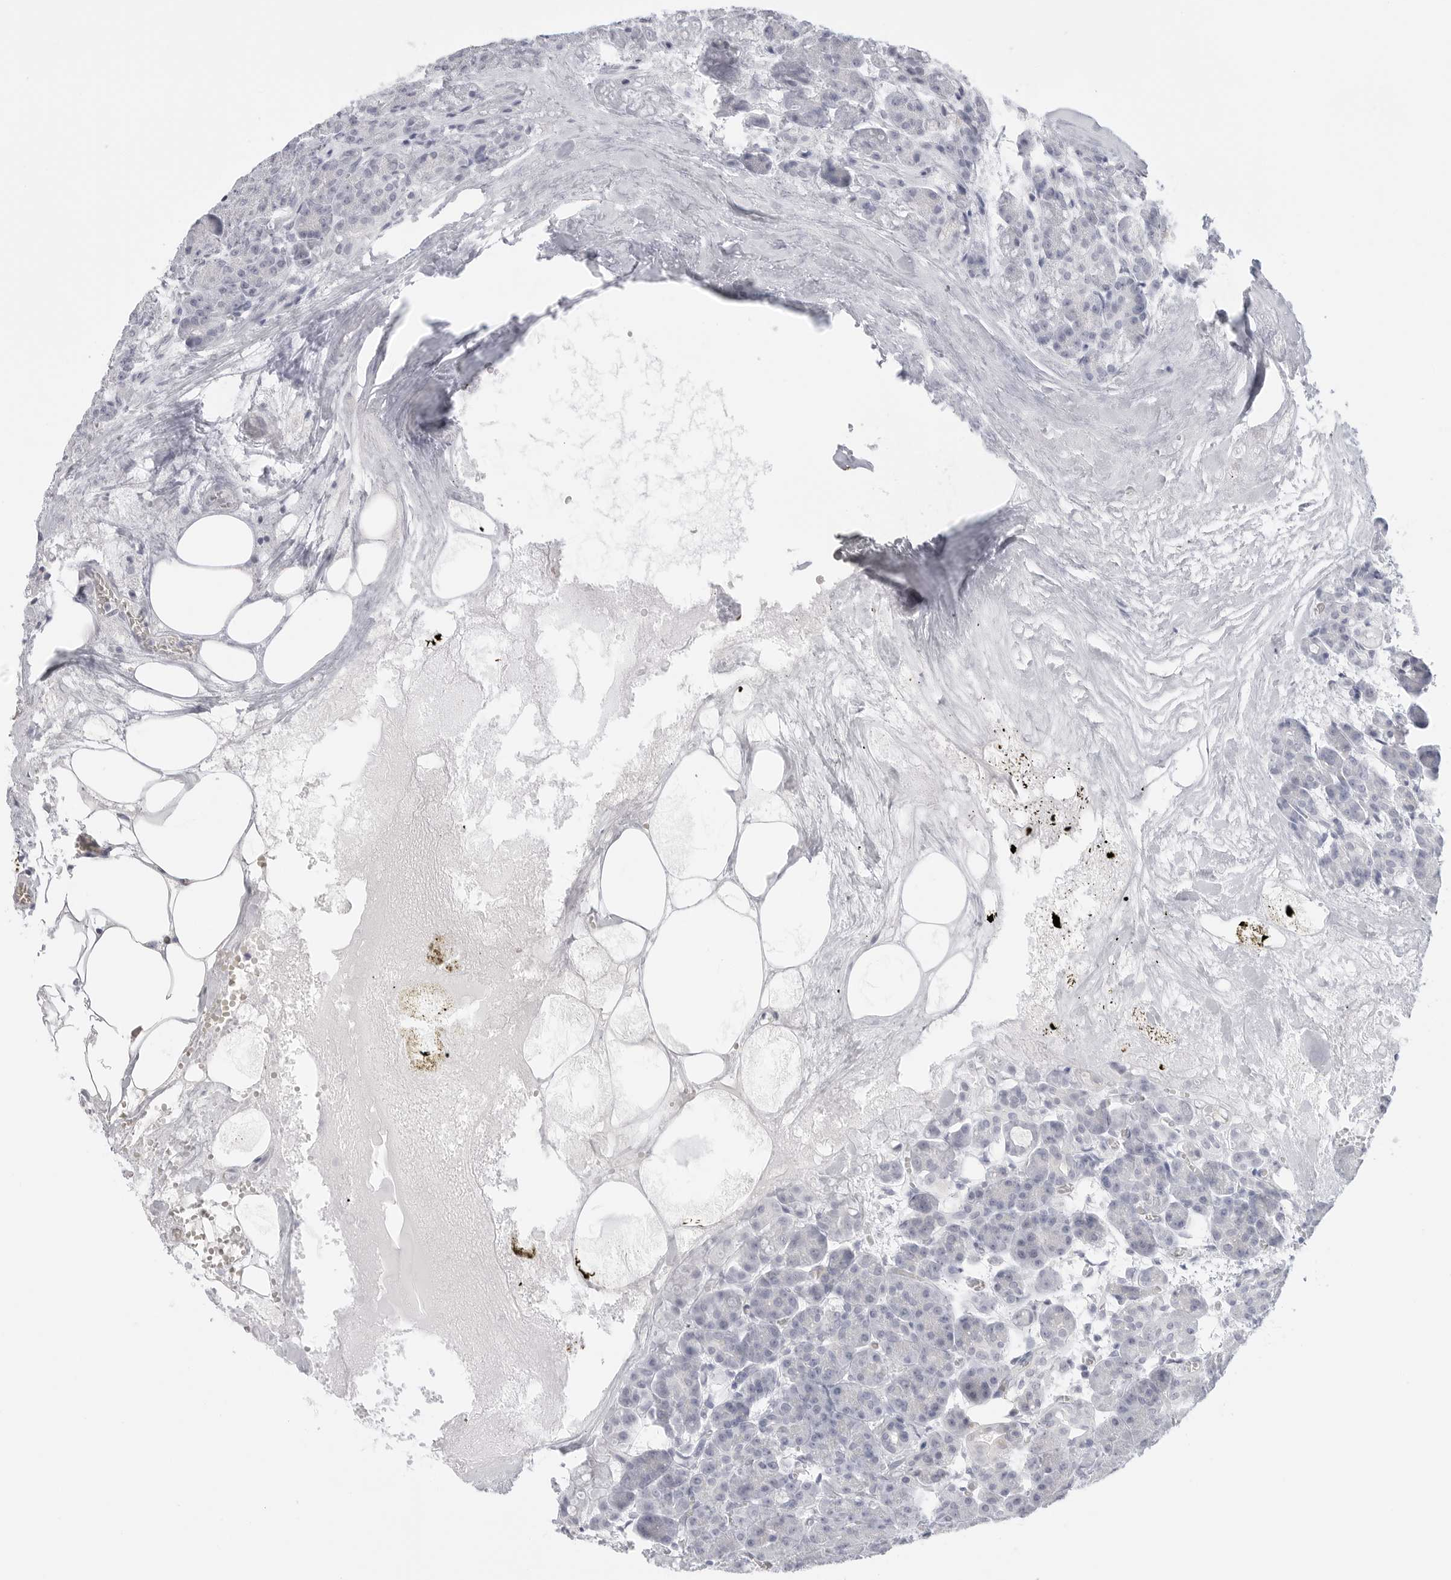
{"staining": {"intensity": "negative", "quantity": "none", "location": "none"}, "tissue": "pancreas", "cell_type": "Exocrine glandular cells", "image_type": "normal", "snomed": [{"axis": "morphology", "description": "Normal tissue, NOS"}, {"axis": "topography", "description": "Pancreas"}], "caption": "This is an immunohistochemistry (IHC) photomicrograph of unremarkable pancreas. There is no staining in exocrine glandular cells.", "gene": "HMGCS2", "patient": {"sex": "male", "age": 63}}